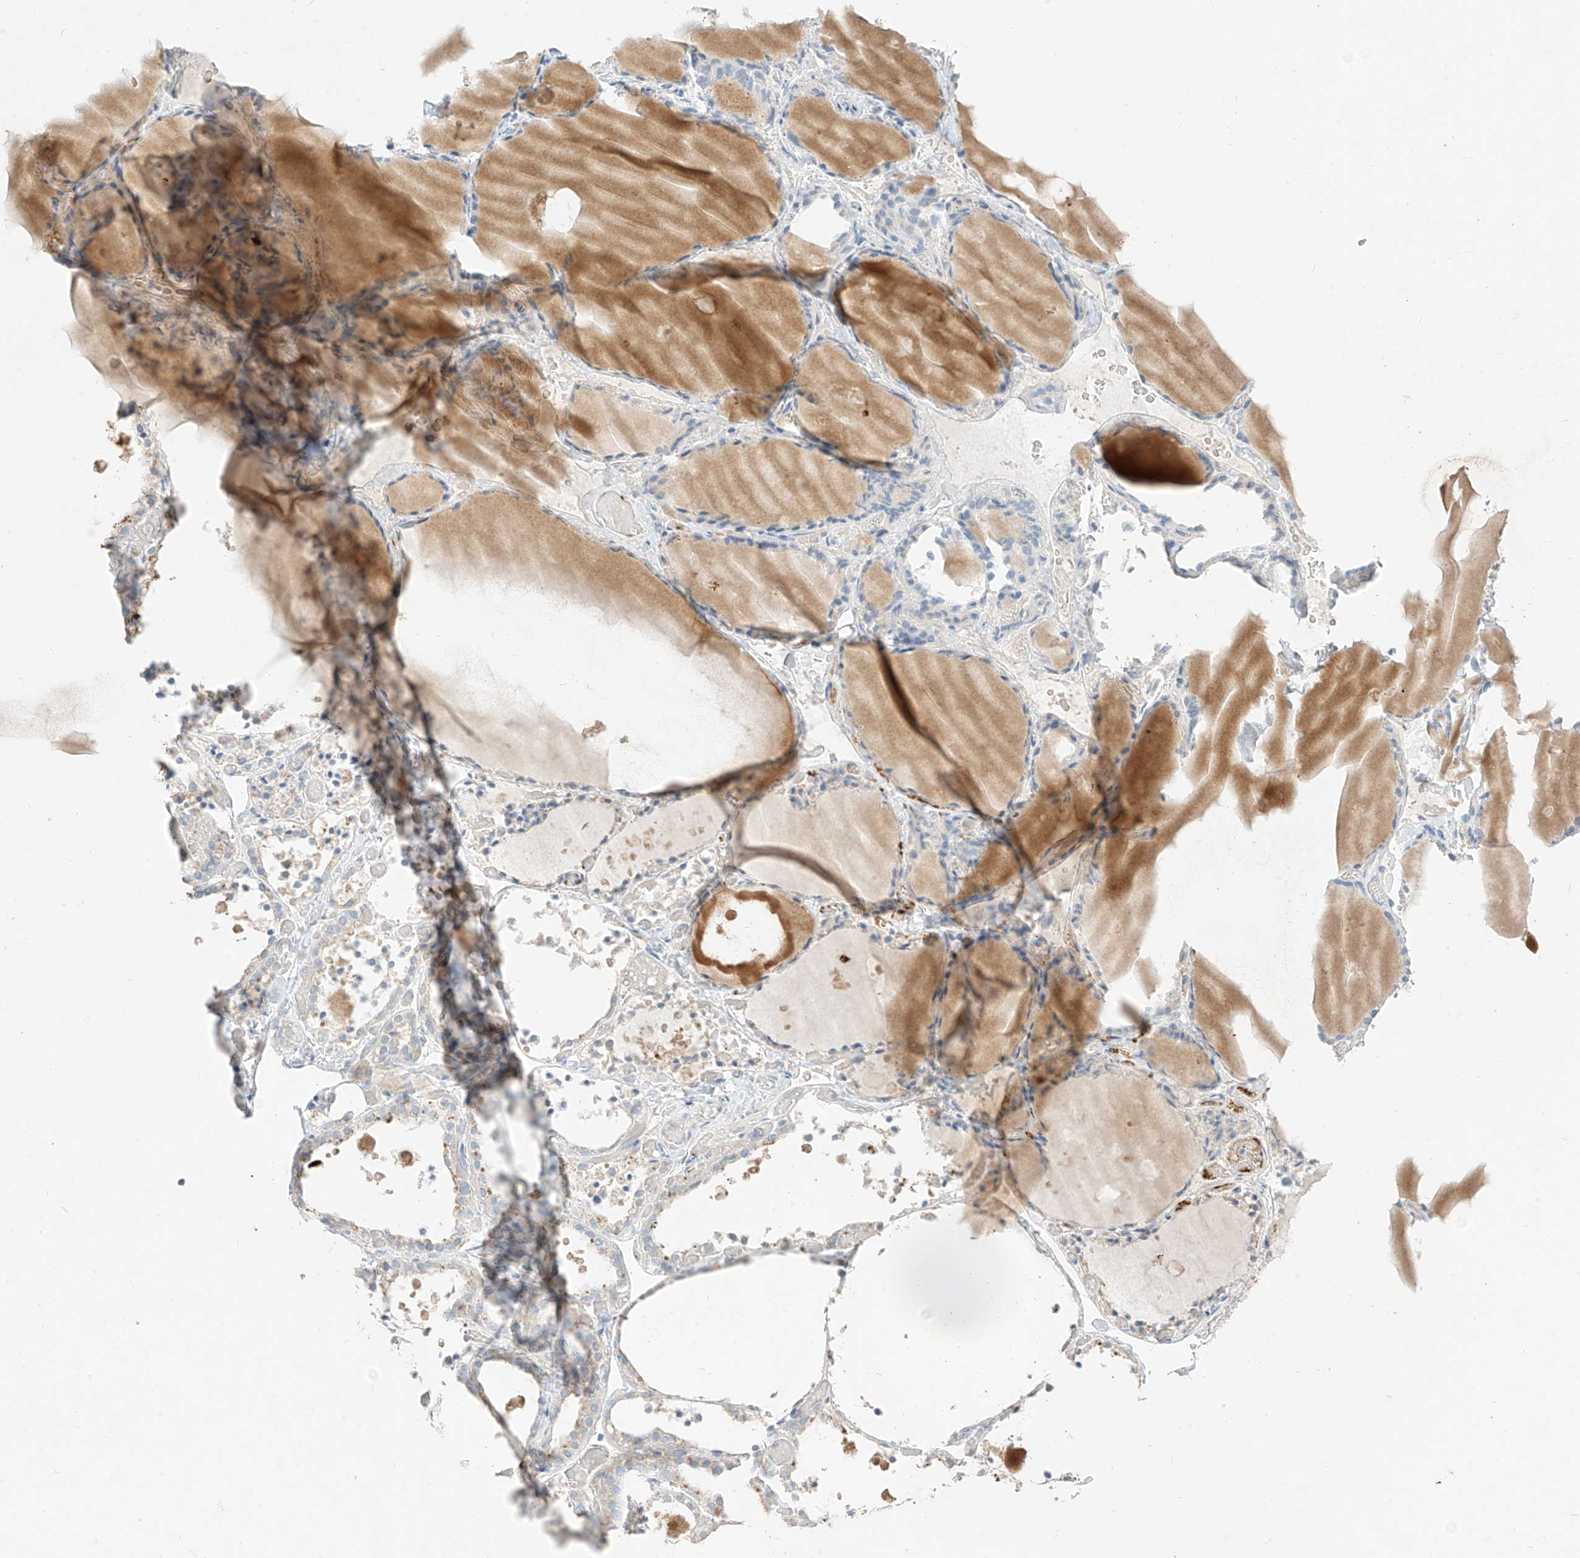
{"staining": {"intensity": "negative", "quantity": "none", "location": "none"}, "tissue": "thyroid gland", "cell_type": "Glandular cells", "image_type": "normal", "snomed": [{"axis": "morphology", "description": "Normal tissue, NOS"}, {"axis": "topography", "description": "Thyroid gland"}], "caption": "Immunohistochemical staining of benign thyroid gland displays no significant staining in glandular cells. The staining is performed using DAB (3,3'-diaminobenzidine) brown chromogen with nuclei counter-stained in using hematoxylin.", "gene": "ZZEF1", "patient": {"sex": "female", "age": 44}}